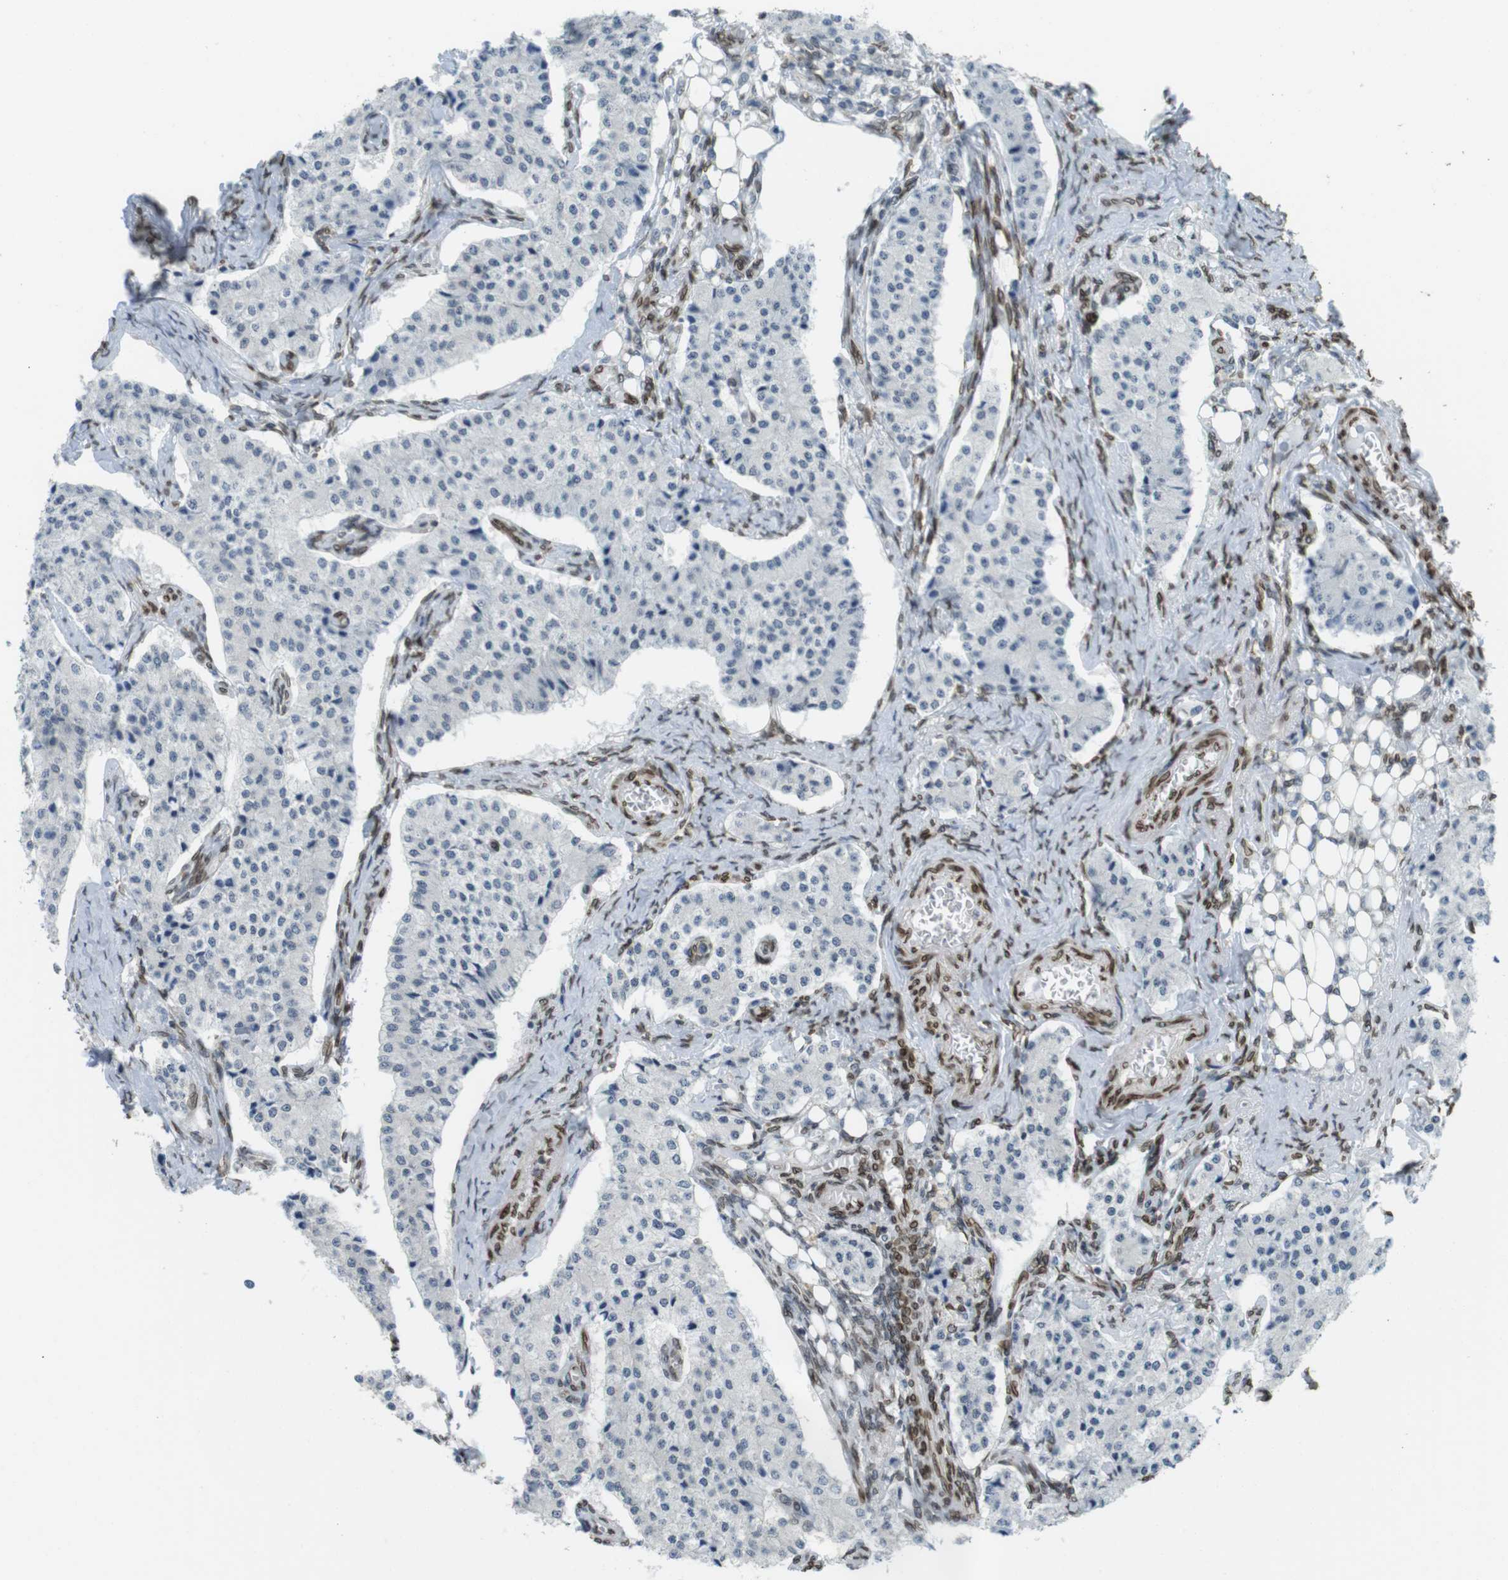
{"staining": {"intensity": "negative", "quantity": "none", "location": "none"}, "tissue": "carcinoid", "cell_type": "Tumor cells", "image_type": "cancer", "snomed": [{"axis": "morphology", "description": "Carcinoid, malignant, NOS"}, {"axis": "topography", "description": "Colon"}], "caption": "Image shows no protein positivity in tumor cells of carcinoid tissue. (DAB immunohistochemistry (IHC), high magnification).", "gene": "ARL6IP6", "patient": {"sex": "female", "age": 52}}